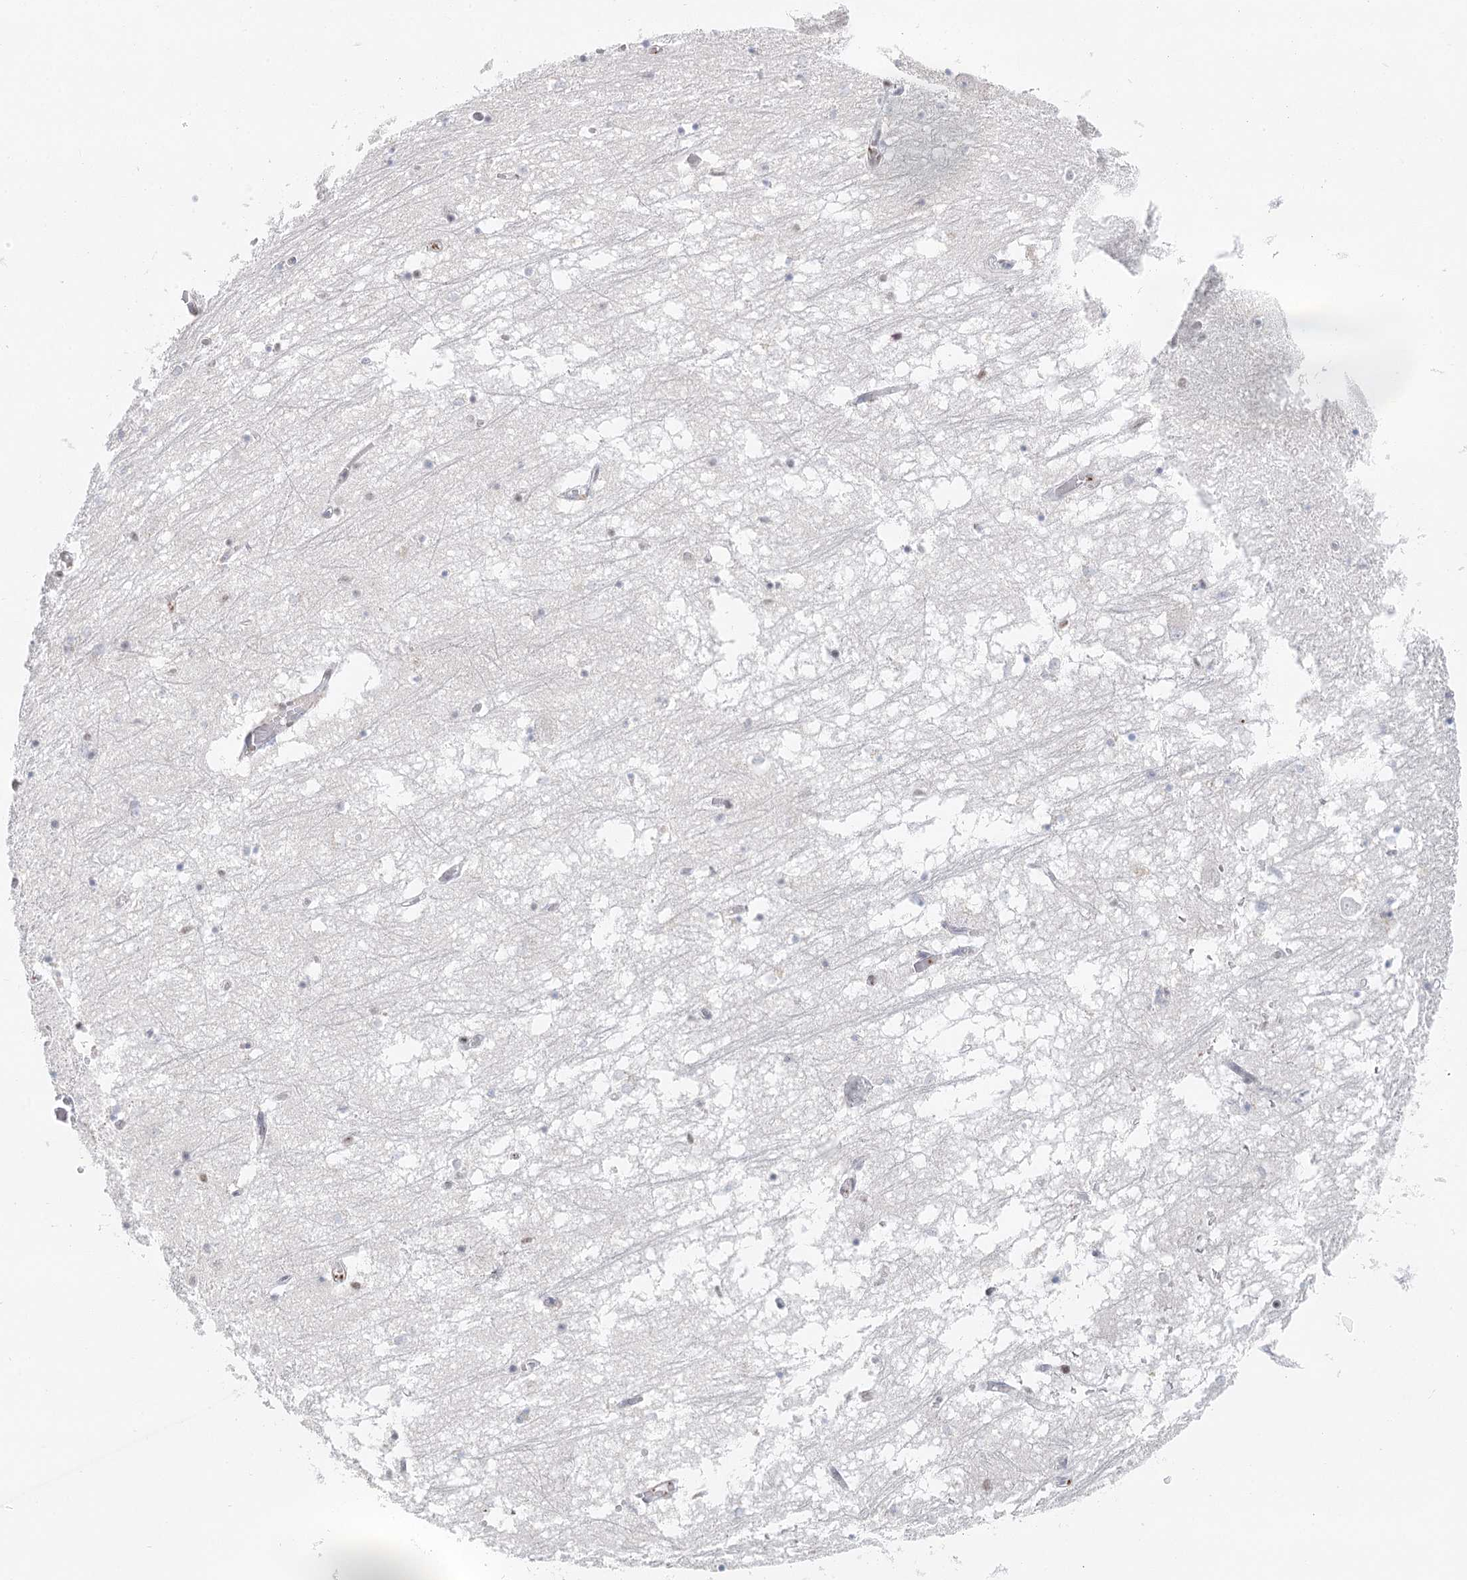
{"staining": {"intensity": "negative", "quantity": "none", "location": "none"}, "tissue": "hippocampus", "cell_type": "Glial cells", "image_type": "normal", "snomed": [{"axis": "morphology", "description": "Normal tissue, NOS"}, {"axis": "topography", "description": "Hippocampus"}], "caption": "Glial cells are negative for brown protein staining in benign hippocampus. The staining was performed using DAB (3,3'-diaminobenzidine) to visualize the protein expression in brown, while the nuclei were stained in blue with hematoxylin (Magnification: 20x).", "gene": "BNIP5", "patient": {"sex": "male", "age": 70}}